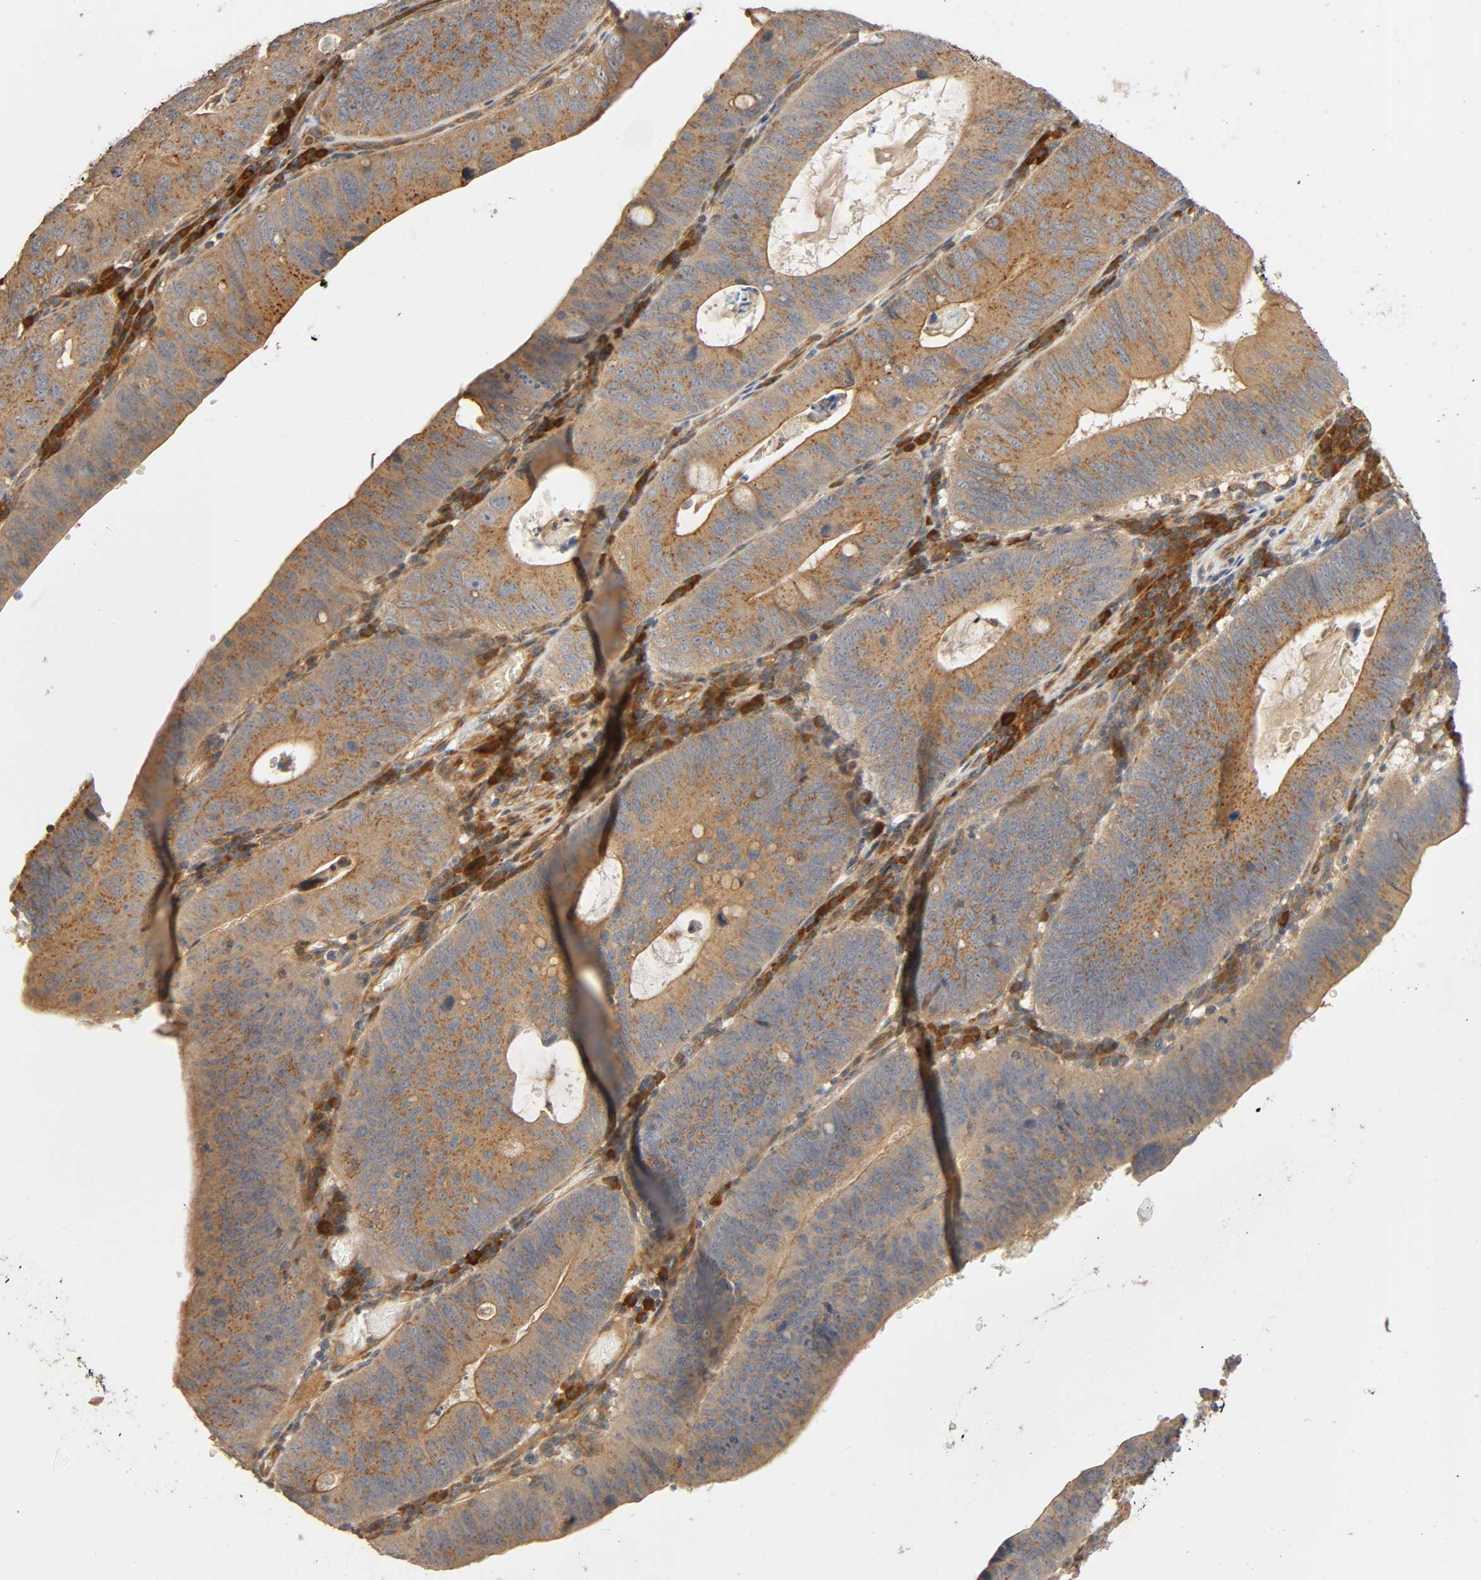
{"staining": {"intensity": "moderate", "quantity": ">75%", "location": "cytoplasmic/membranous"}, "tissue": "stomach cancer", "cell_type": "Tumor cells", "image_type": "cancer", "snomed": [{"axis": "morphology", "description": "Adenocarcinoma, NOS"}, {"axis": "topography", "description": "Stomach"}], "caption": "An image of stomach cancer stained for a protein displays moderate cytoplasmic/membranous brown staining in tumor cells. Ihc stains the protein in brown and the nuclei are stained blue.", "gene": "SGSM1", "patient": {"sex": "male", "age": 59}}